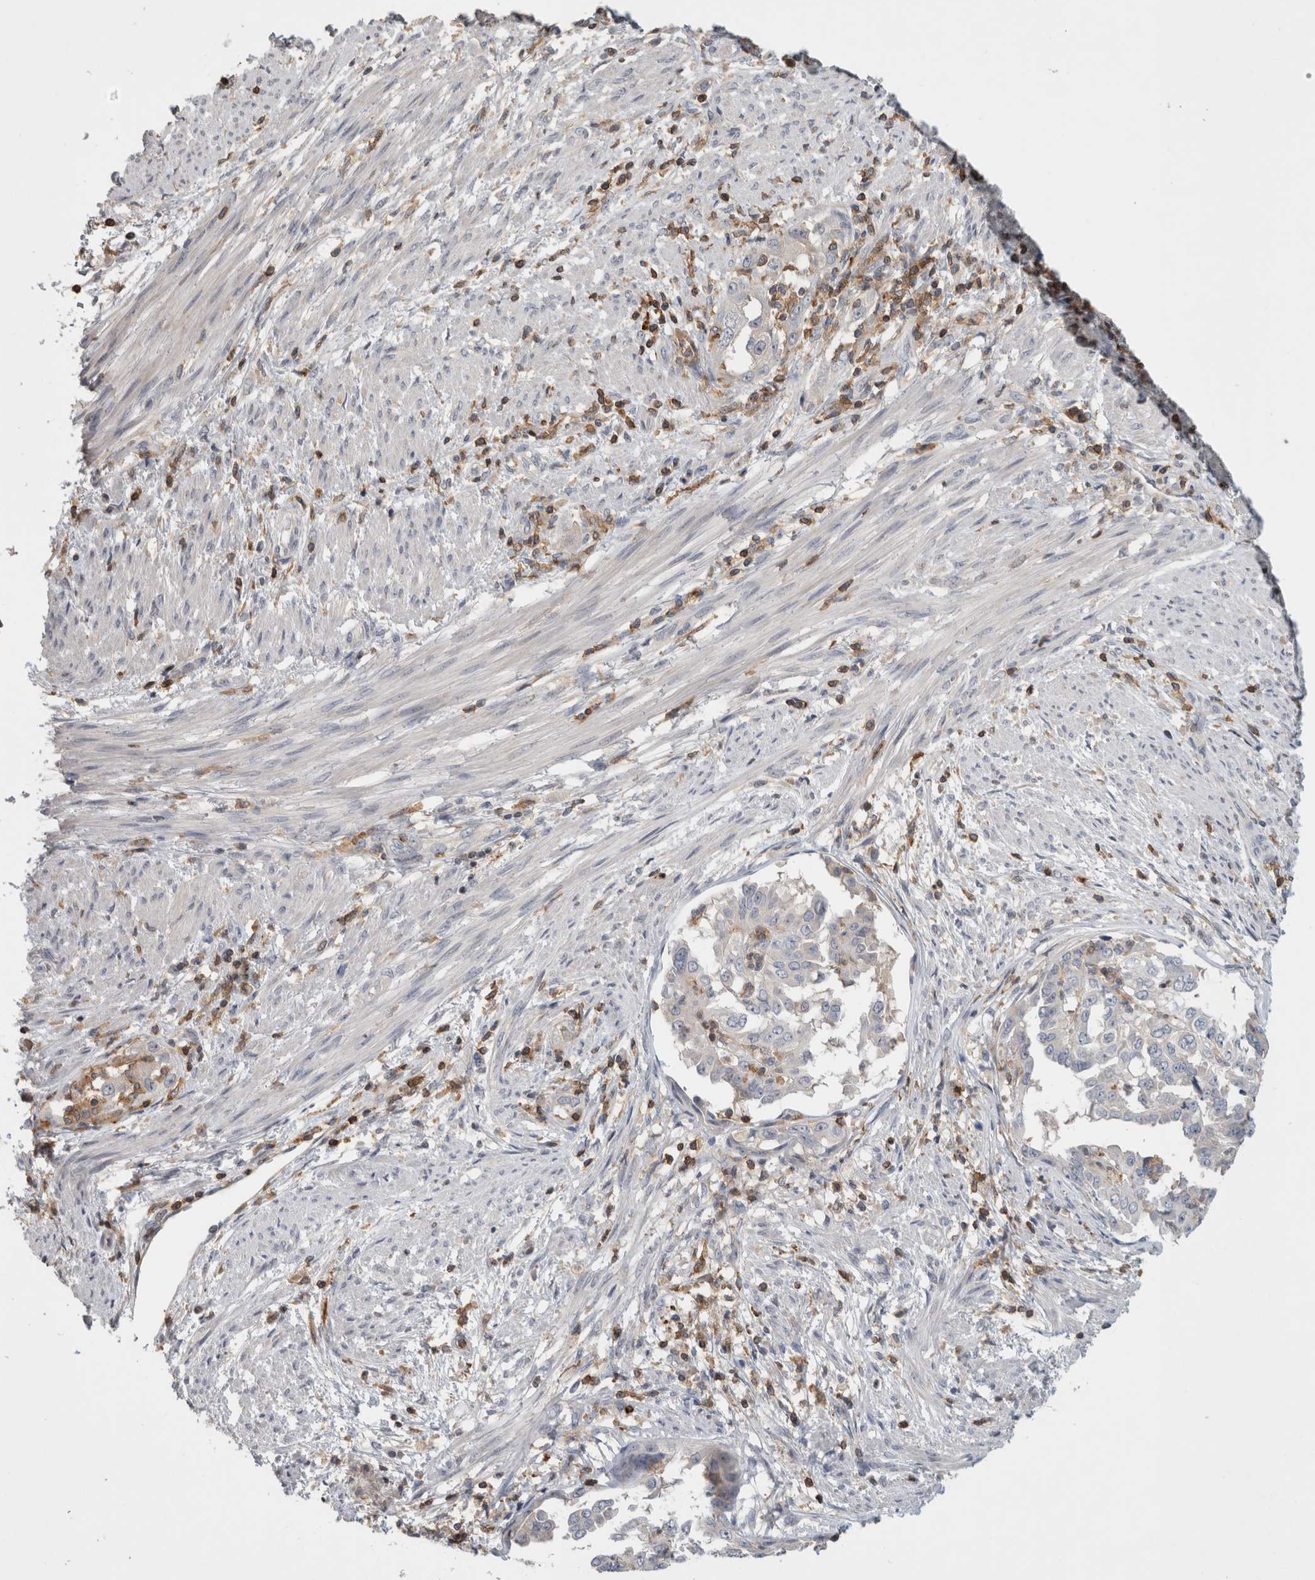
{"staining": {"intensity": "negative", "quantity": "none", "location": "none"}, "tissue": "endometrial cancer", "cell_type": "Tumor cells", "image_type": "cancer", "snomed": [{"axis": "morphology", "description": "Adenocarcinoma, NOS"}, {"axis": "topography", "description": "Endometrium"}], "caption": "Immunohistochemistry image of human endometrial cancer (adenocarcinoma) stained for a protein (brown), which demonstrates no positivity in tumor cells. Nuclei are stained in blue.", "gene": "GFRA2", "patient": {"sex": "female", "age": 85}}